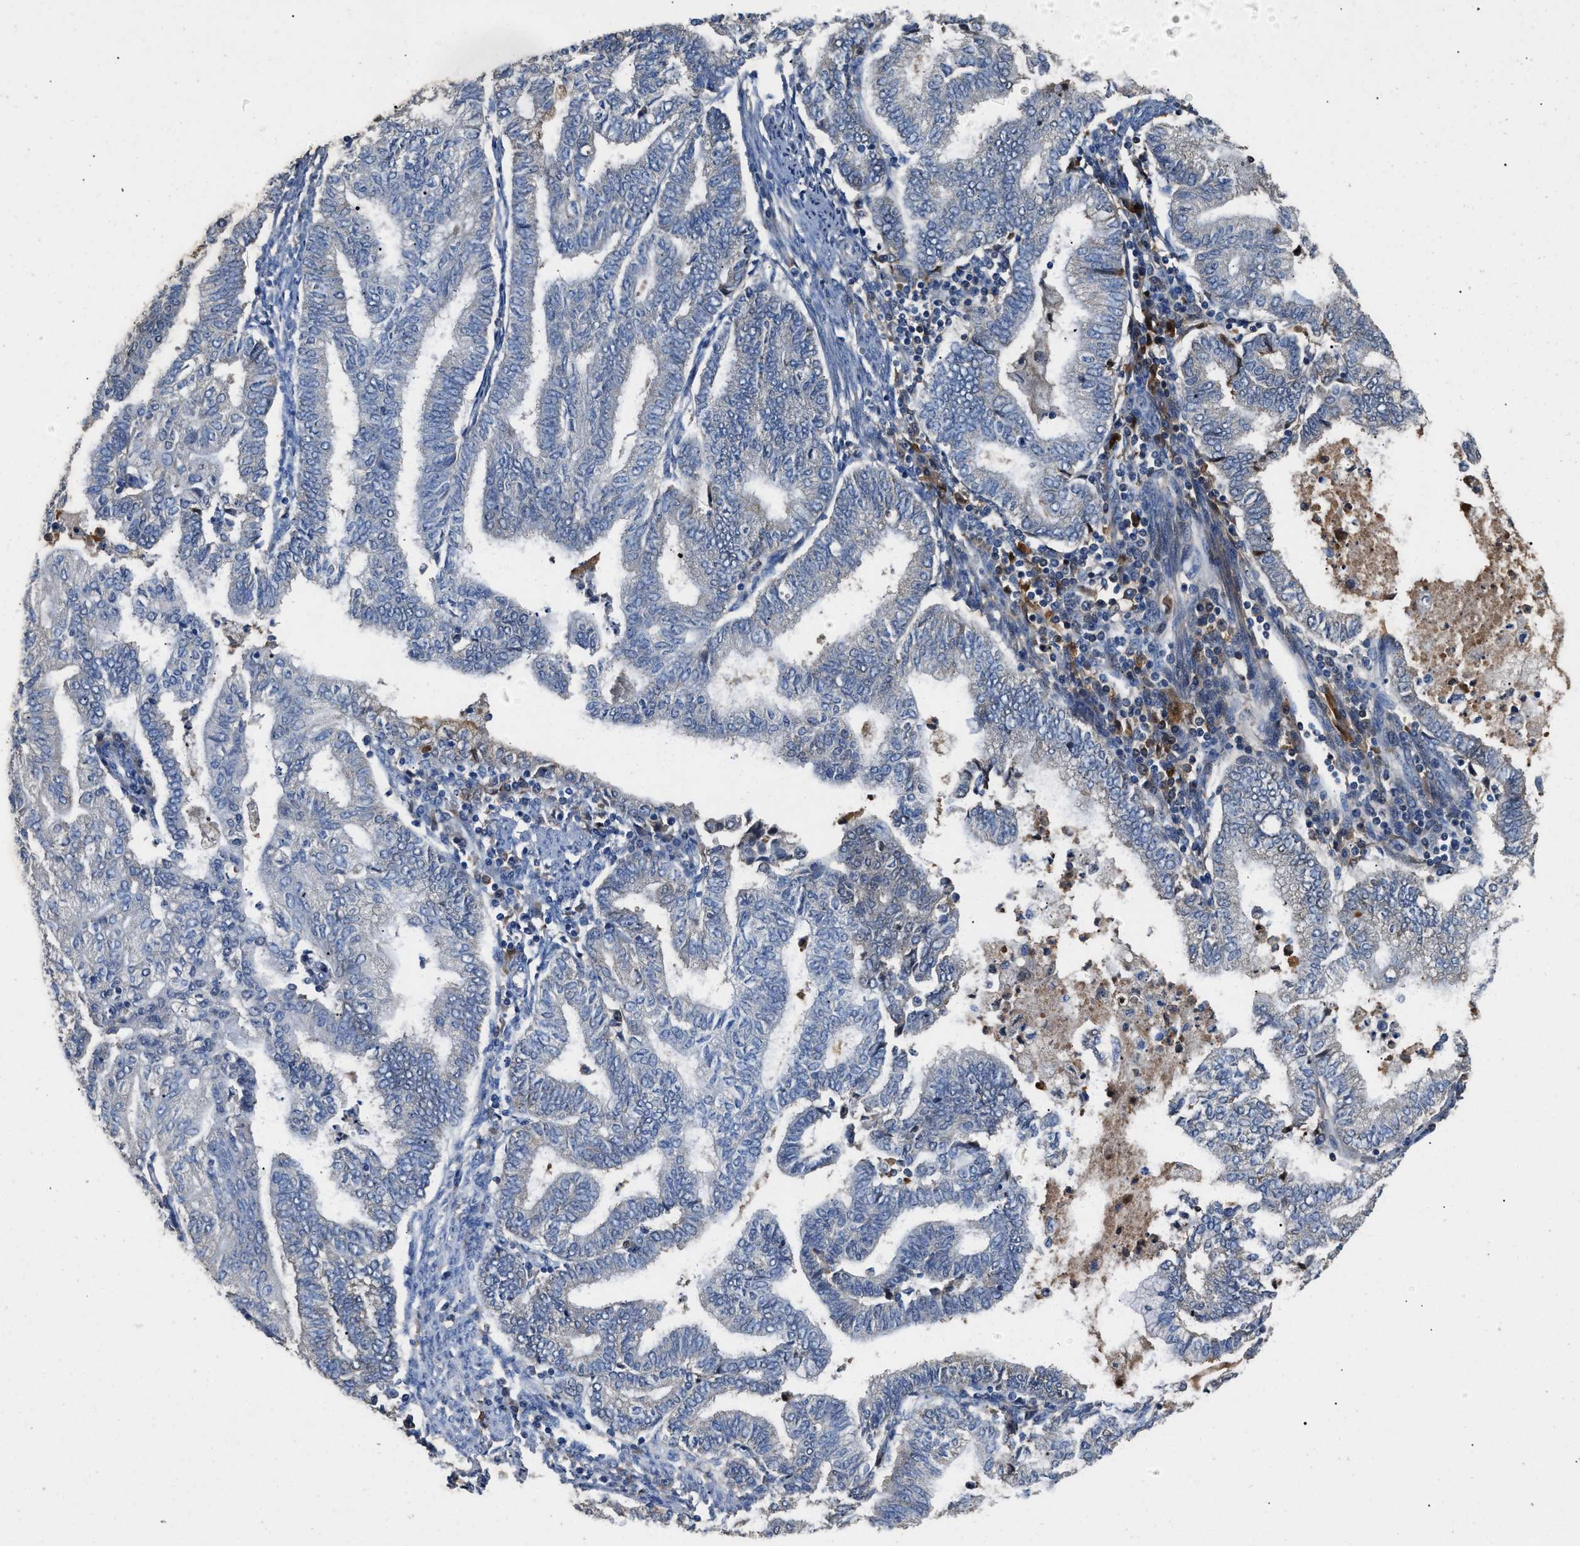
{"staining": {"intensity": "negative", "quantity": "none", "location": "none"}, "tissue": "endometrial cancer", "cell_type": "Tumor cells", "image_type": "cancer", "snomed": [{"axis": "morphology", "description": "Polyp, NOS"}, {"axis": "morphology", "description": "Adenocarcinoma, NOS"}, {"axis": "morphology", "description": "Adenoma, NOS"}, {"axis": "topography", "description": "Endometrium"}], "caption": "This histopathology image is of endometrial adenocarcinoma stained with immunohistochemistry to label a protein in brown with the nuclei are counter-stained blue. There is no expression in tumor cells.", "gene": "C3", "patient": {"sex": "female", "age": 79}}